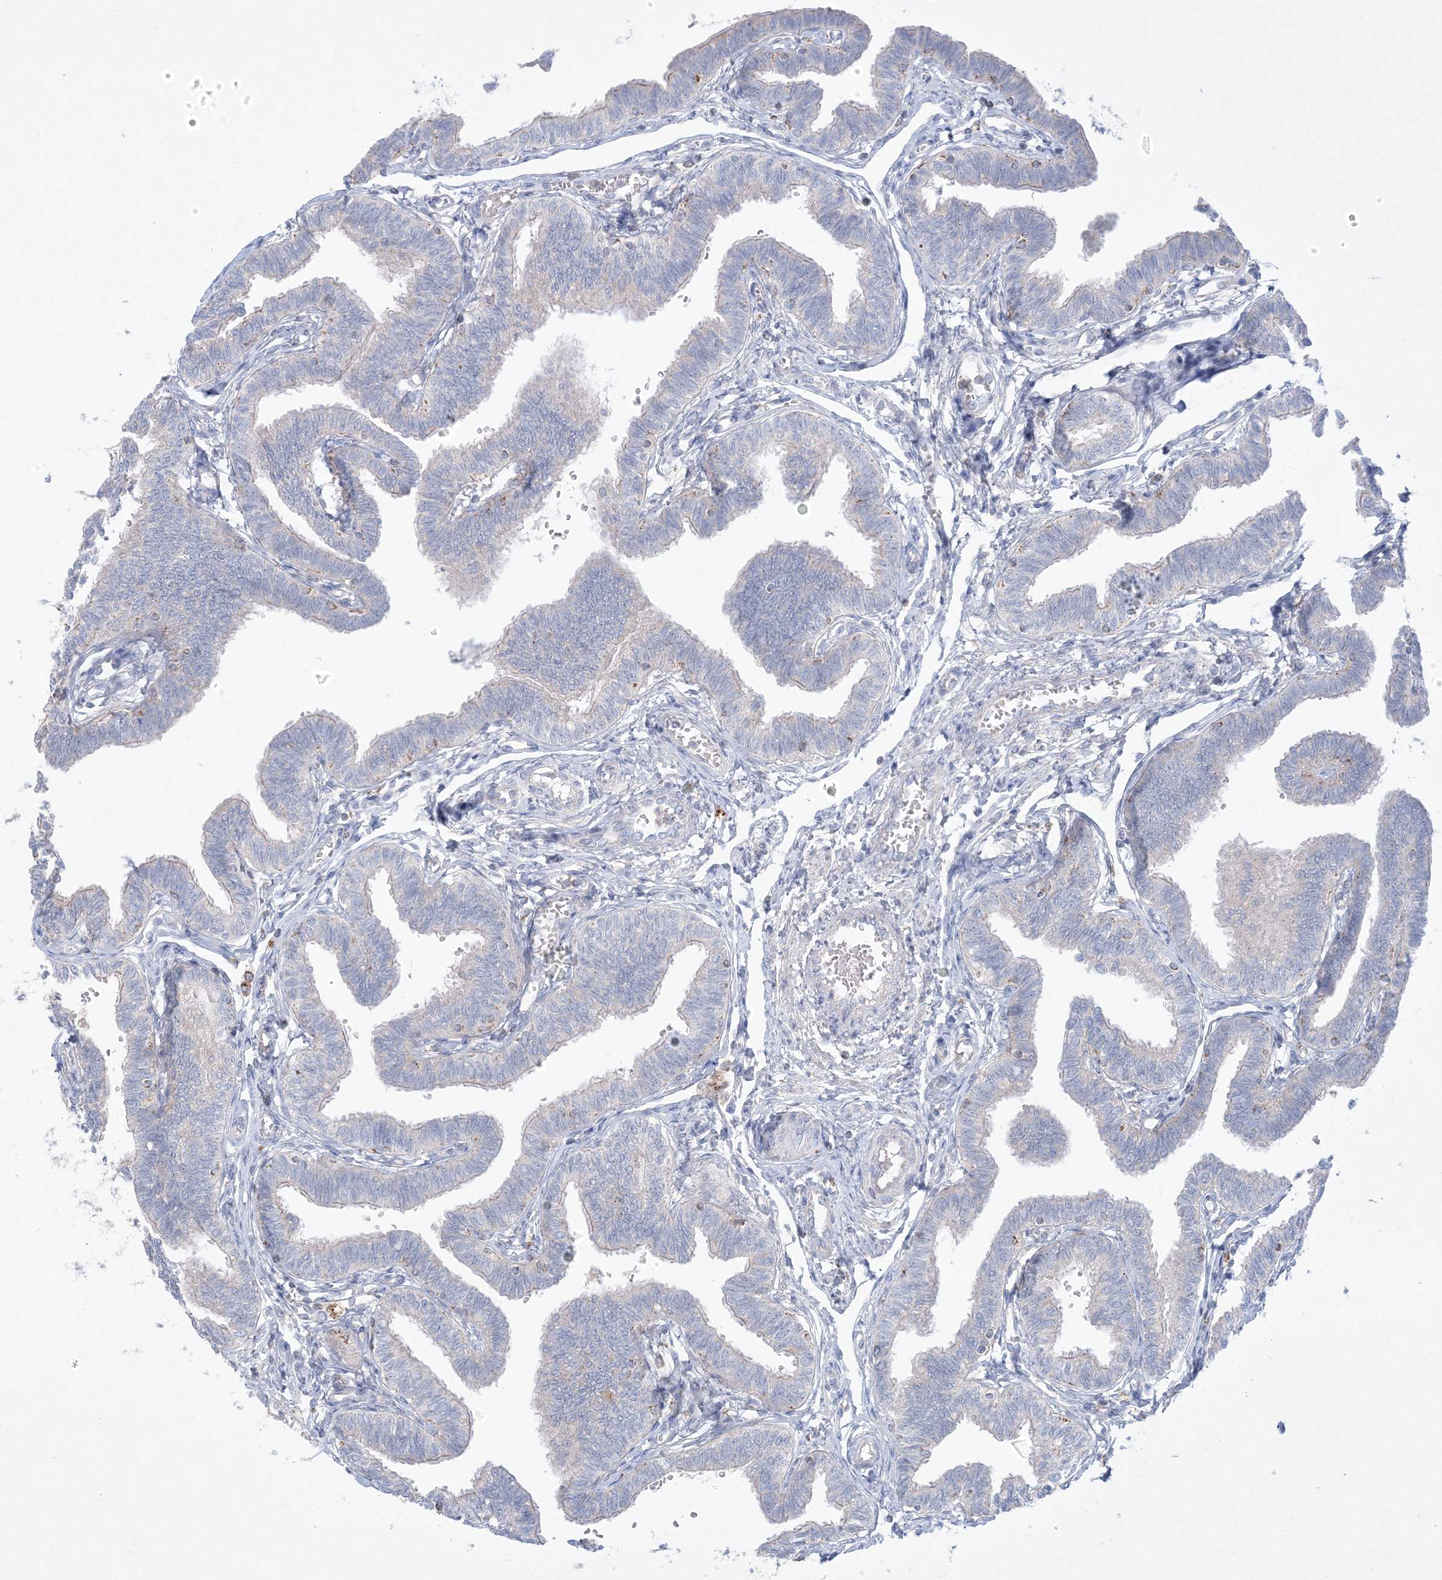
{"staining": {"intensity": "negative", "quantity": "none", "location": "none"}, "tissue": "fallopian tube", "cell_type": "Glandular cells", "image_type": "normal", "snomed": [{"axis": "morphology", "description": "Normal tissue, NOS"}, {"axis": "topography", "description": "Fallopian tube"}, {"axis": "topography", "description": "Ovary"}], "caption": "Glandular cells show no significant protein positivity in benign fallopian tube. Brightfield microscopy of immunohistochemistry (IHC) stained with DAB (3,3'-diaminobenzidine) (brown) and hematoxylin (blue), captured at high magnification.", "gene": "KCTD6", "patient": {"sex": "female", "age": 23}}